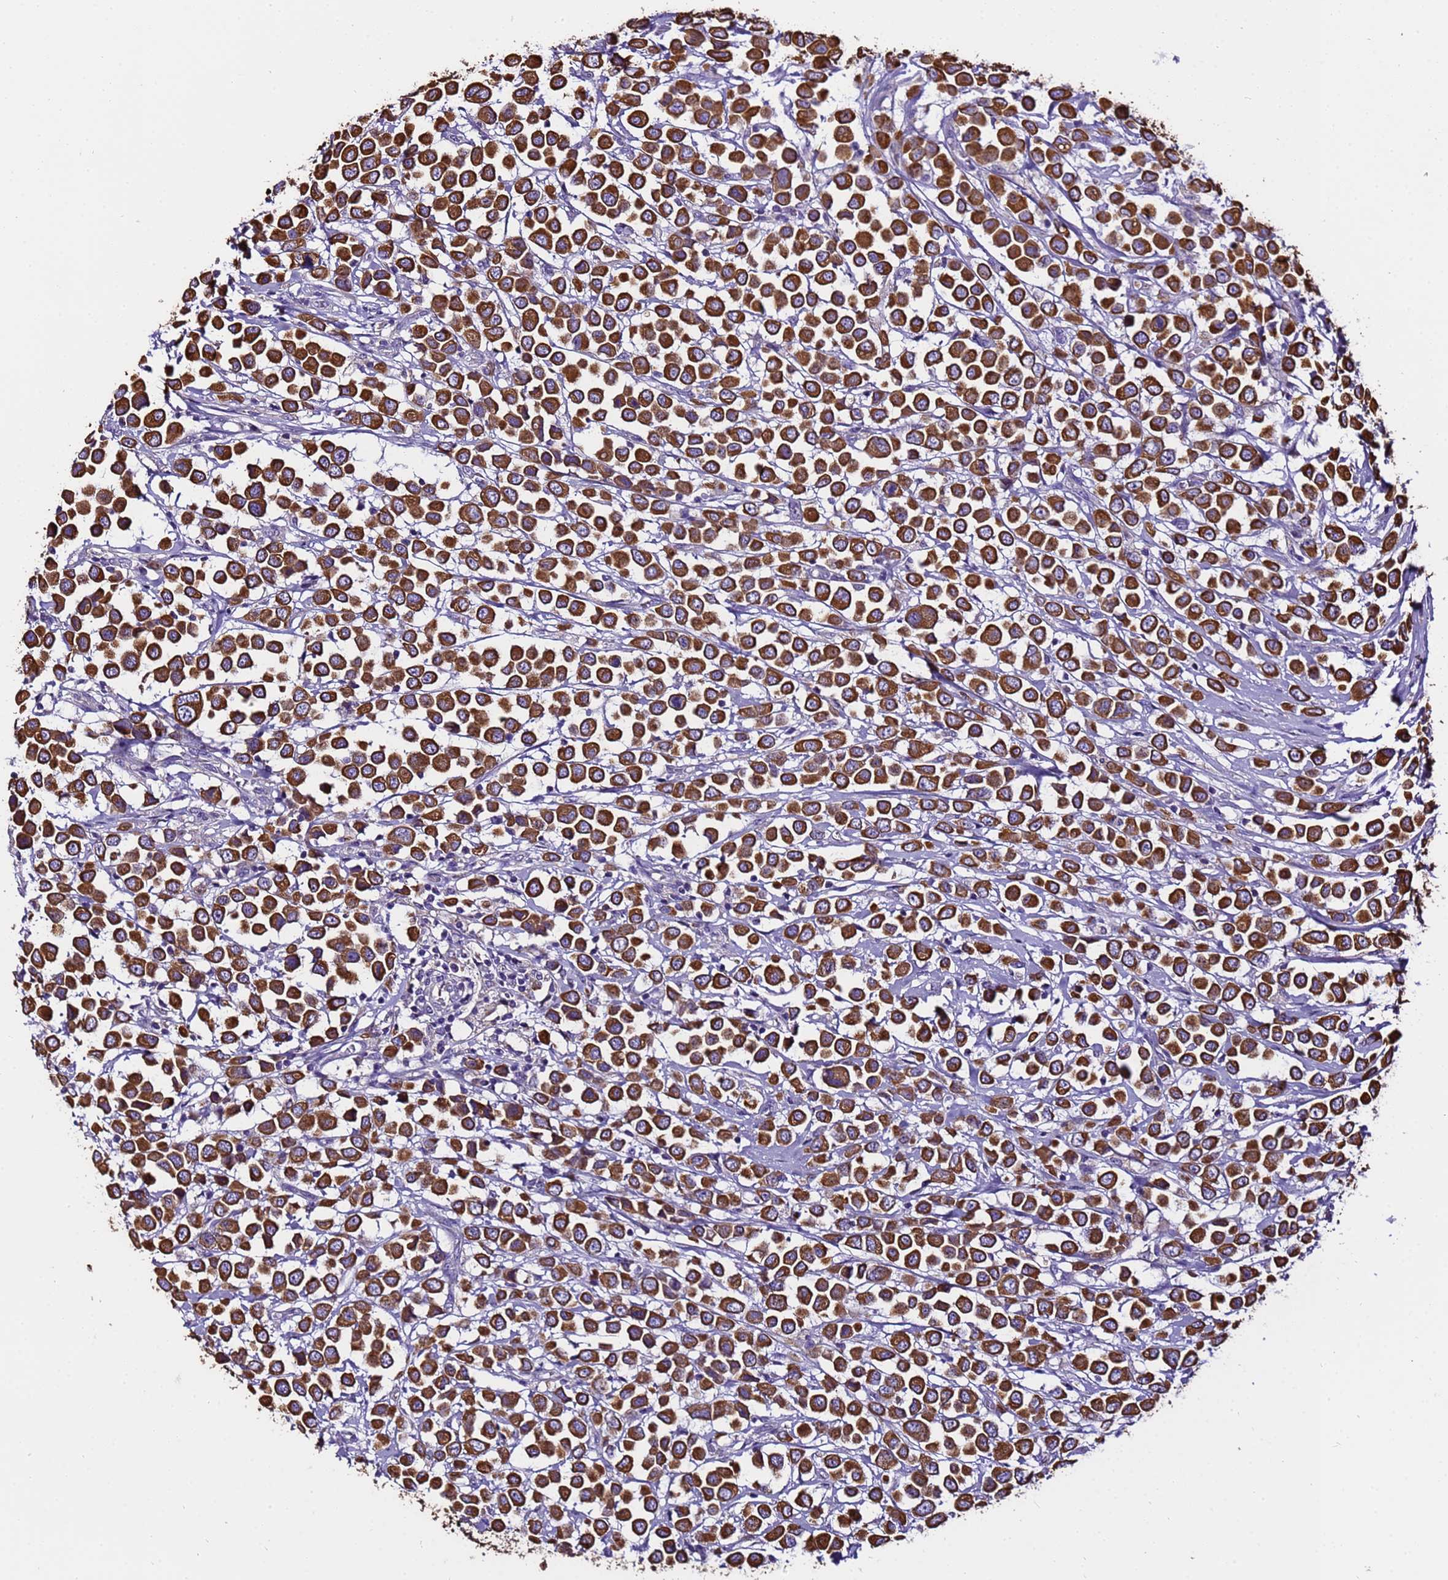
{"staining": {"intensity": "strong", "quantity": ">75%", "location": "cytoplasmic/membranous"}, "tissue": "breast cancer", "cell_type": "Tumor cells", "image_type": "cancer", "snomed": [{"axis": "morphology", "description": "Duct carcinoma"}, {"axis": "topography", "description": "Breast"}], "caption": "Immunohistochemical staining of breast intraductal carcinoma shows strong cytoplasmic/membranous protein staining in approximately >75% of tumor cells.", "gene": "PIEZO2", "patient": {"sex": "female", "age": 61}}